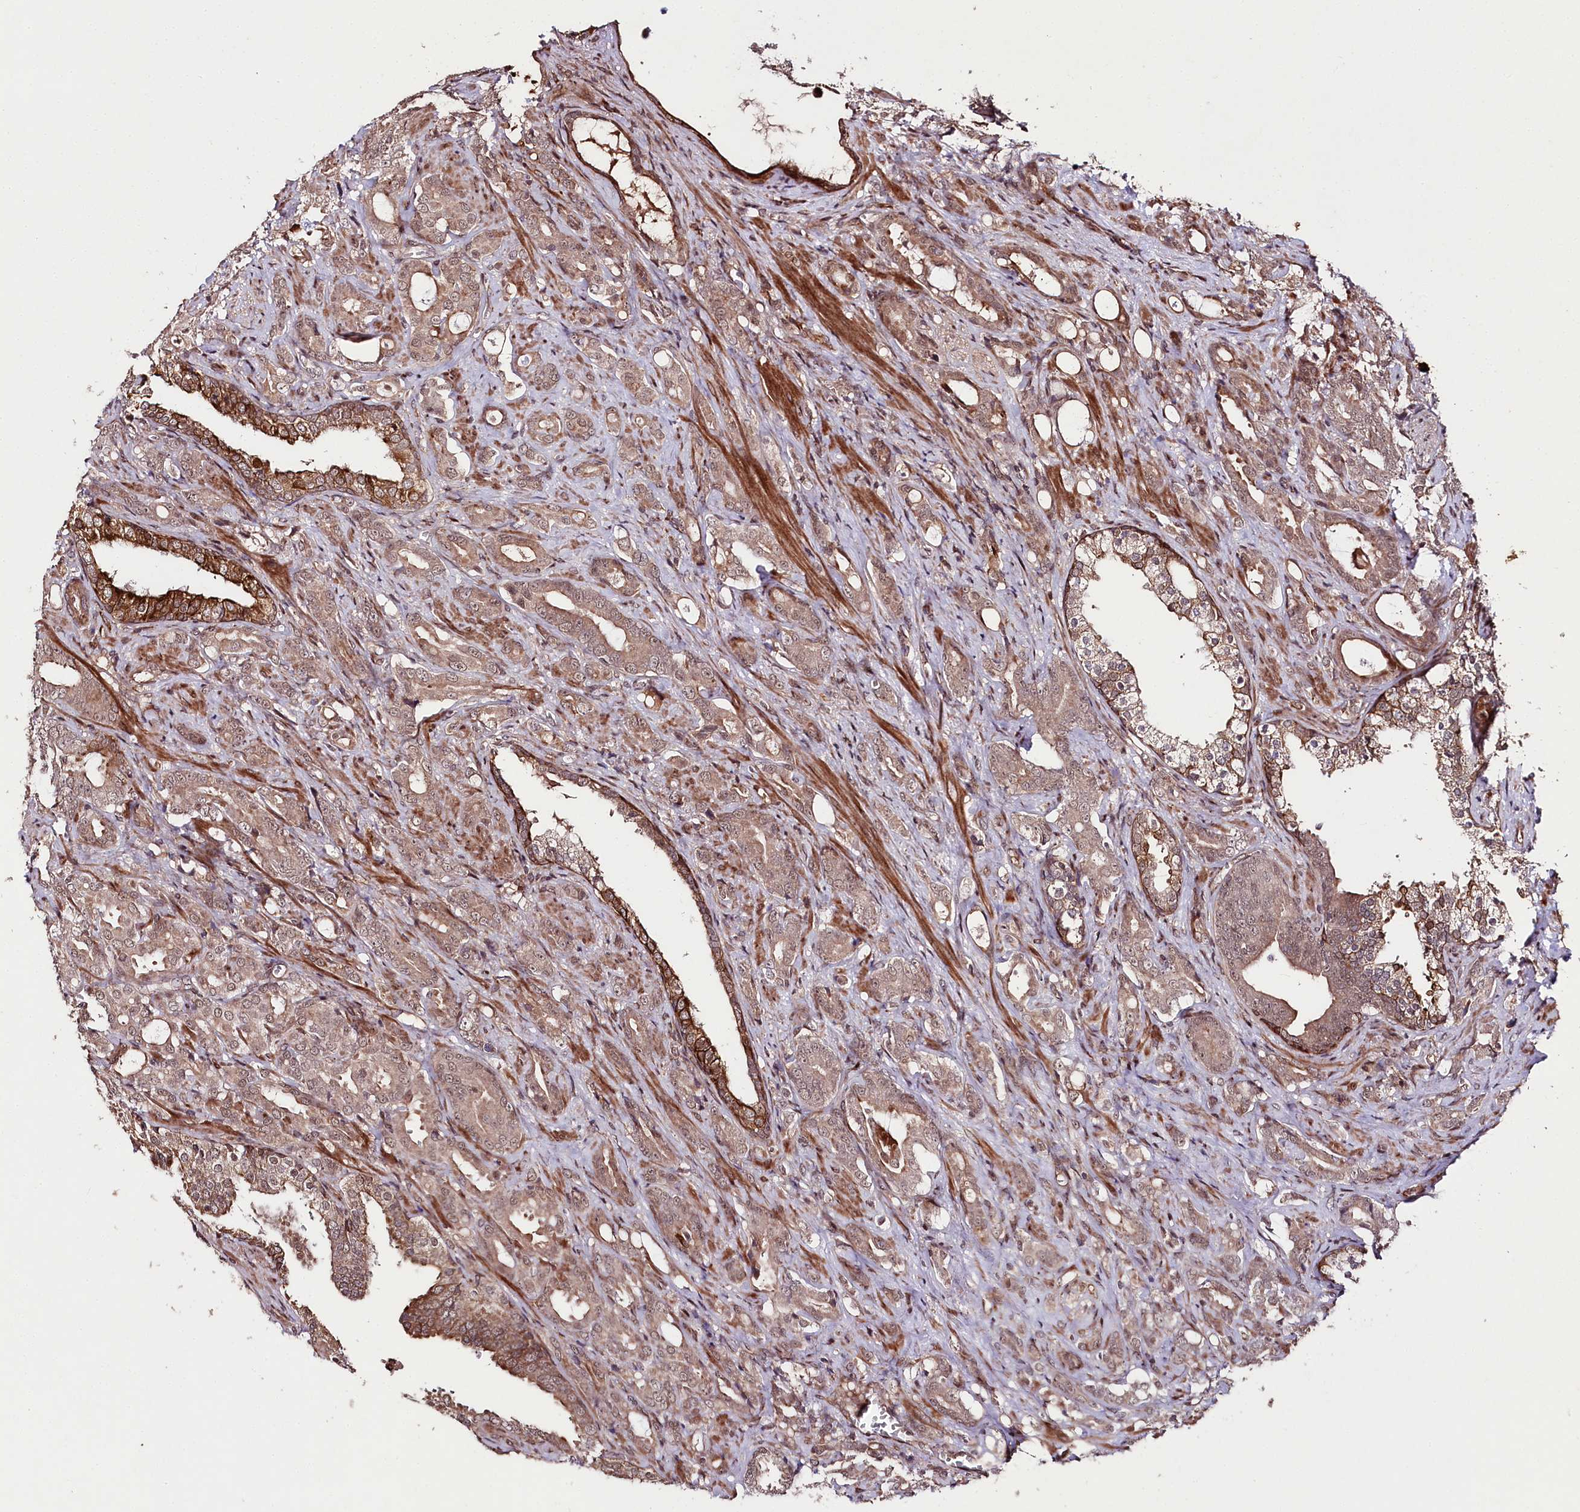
{"staining": {"intensity": "moderate", "quantity": ">75%", "location": "cytoplasmic/membranous"}, "tissue": "prostate cancer", "cell_type": "Tumor cells", "image_type": "cancer", "snomed": [{"axis": "morphology", "description": "Adenocarcinoma, High grade"}, {"axis": "topography", "description": "Prostate"}], "caption": "Prostate cancer (high-grade adenocarcinoma) stained with DAB (3,3'-diaminobenzidine) immunohistochemistry exhibits medium levels of moderate cytoplasmic/membranous positivity in about >75% of tumor cells. Nuclei are stained in blue.", "gene": "PHLDB1", "patient": {"sex": "male", "age": 72}}